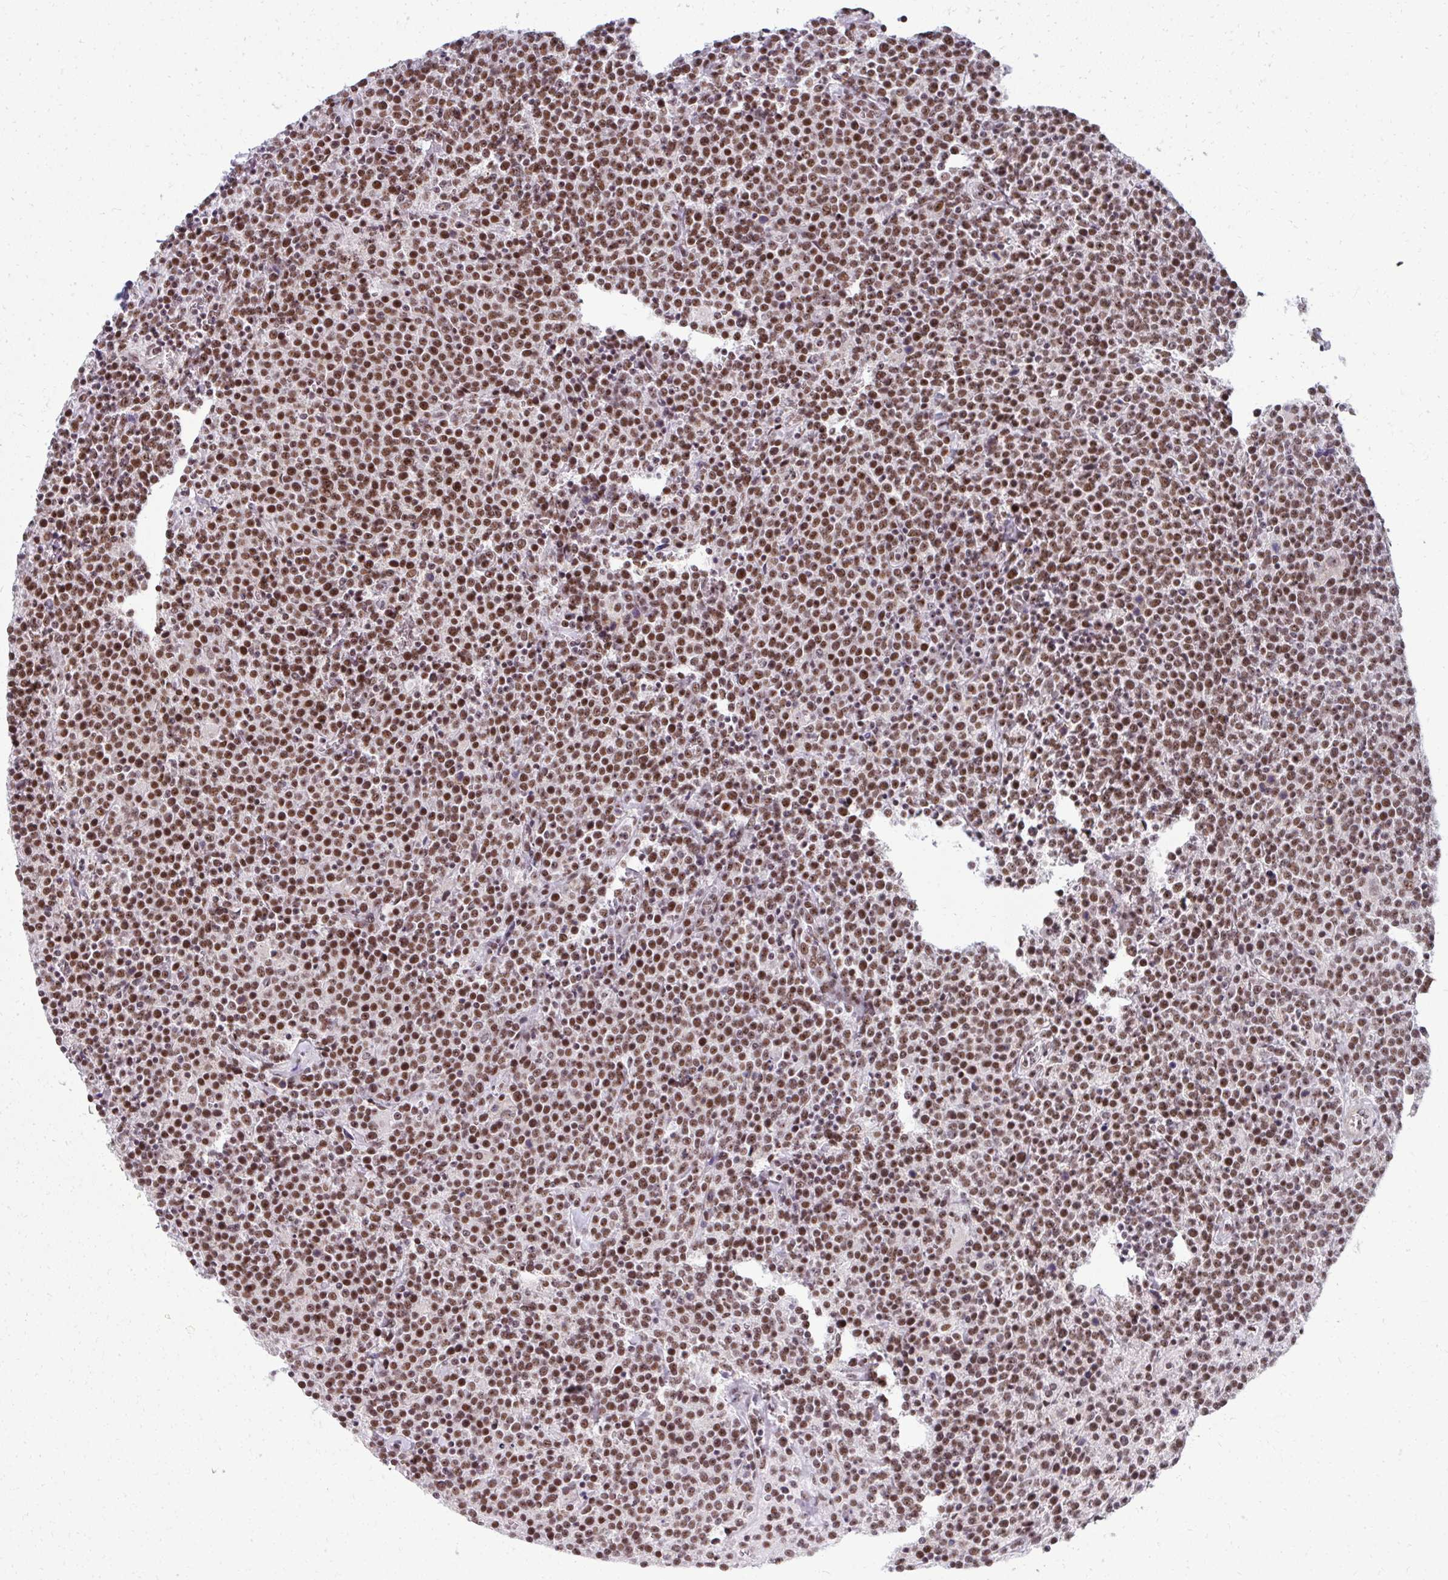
{"staining": {"intensity": "moderate", "quantity": ">75%", "location": "nuclear"}, "tissue": "lymphoma", "cell_type": "Tumor cells", "image_type": "cancer", "snomed": [{"axis": "morphology", "description": "Malignant lymphoma, non-Hodgkin's type, High grade"}, {"axis": "topography", "description": "Lymph node"}], "caption": "Immunohistochemical staining of lymphoma displays medium levels of moderate nuclear positivity in approximately >75% of tumor cells. (DAB (3,3'-diaminobenzidine) IHC, brown staining for protein, blue staining for nuclei).", "gene": "SIRT7", "patient": {"sex": "male", "age": 61}}